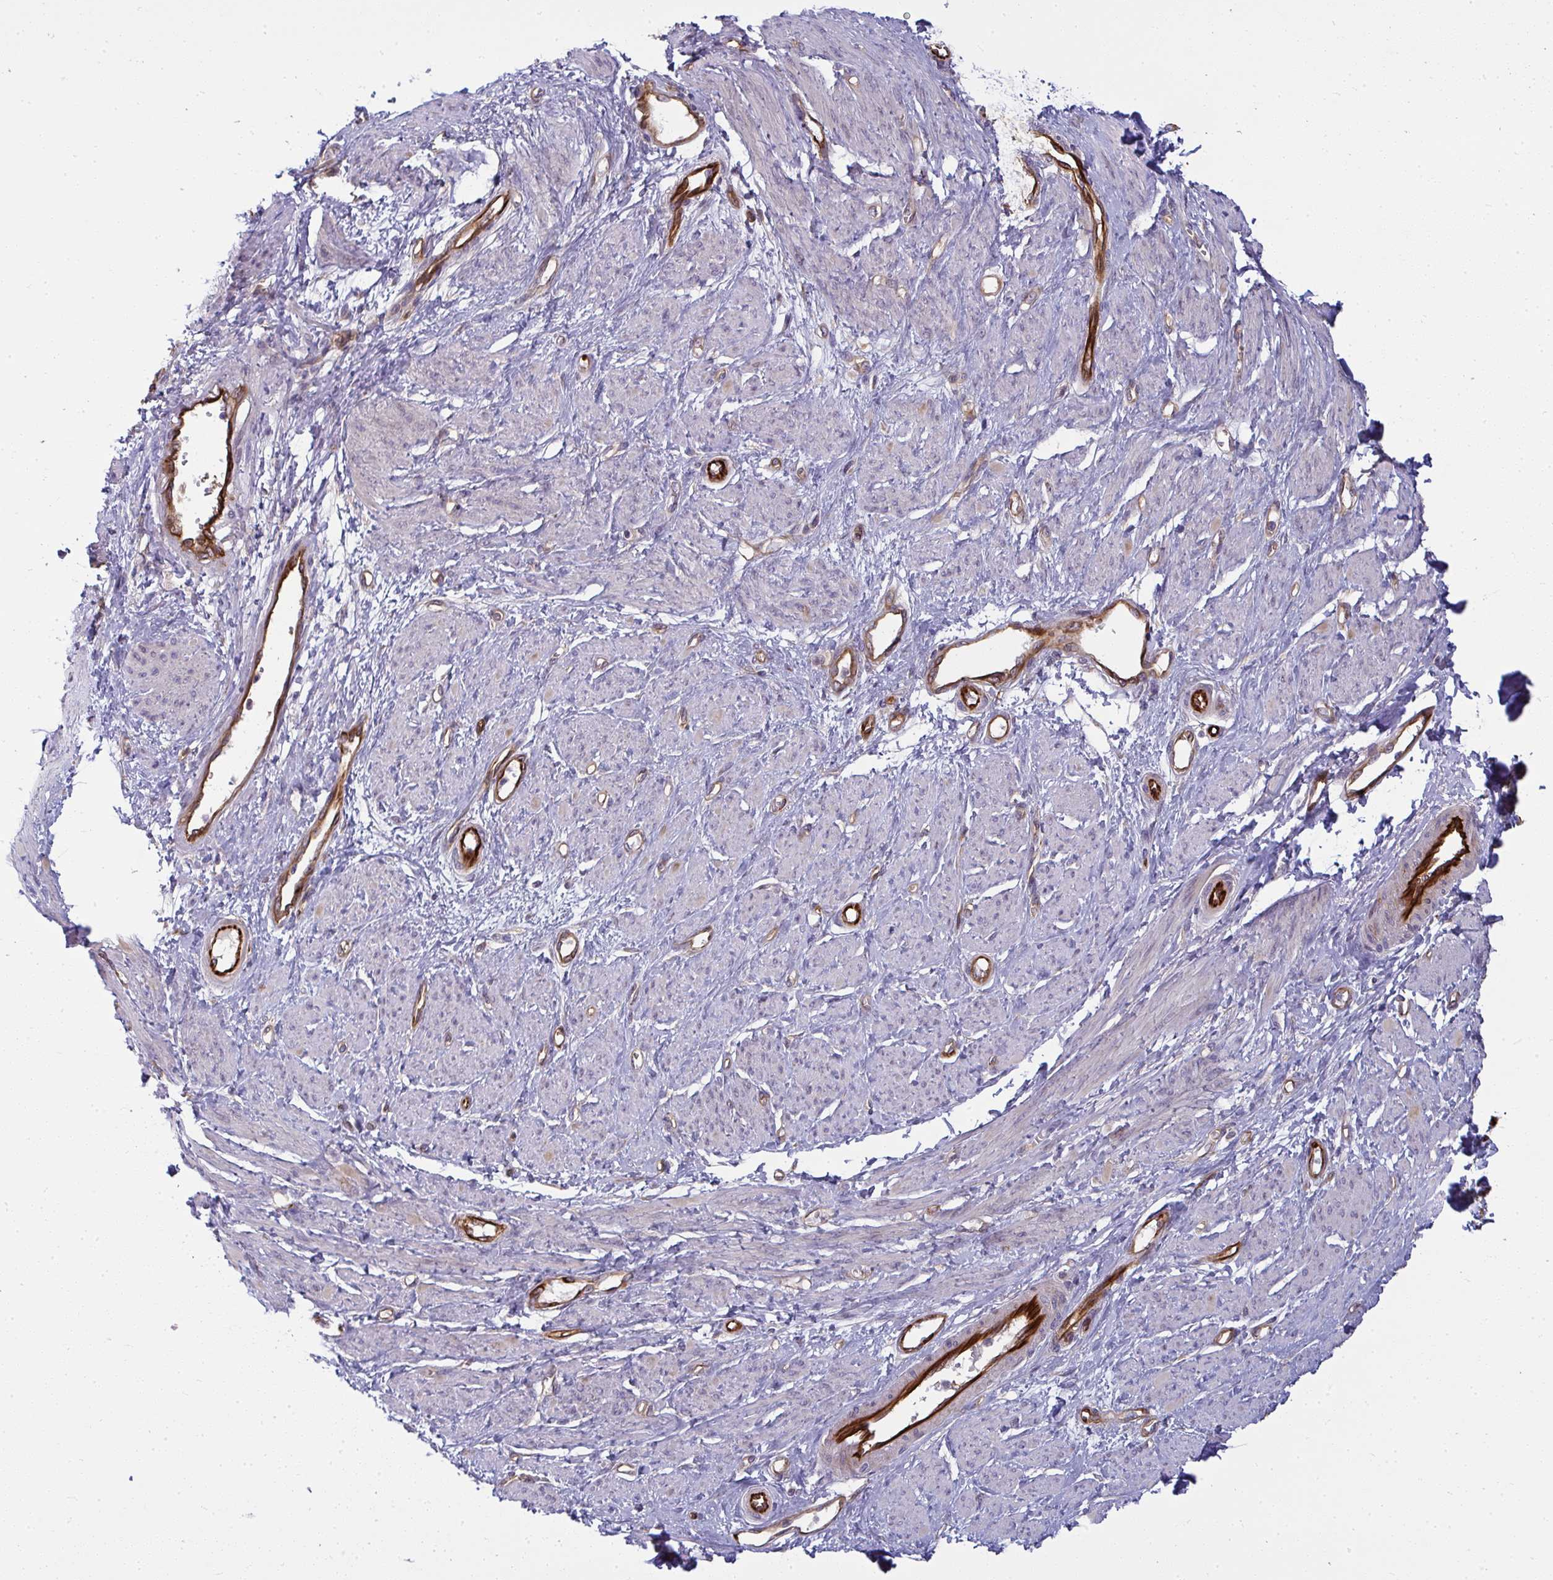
{"staining": {"intensity": "negative", "quantity": "none", "location": "none"}, "tissue": "smooth muscle", "cell_type": "Smooth muscle cells", "image_type": "normal", "snomed": [{"axis": "morphology", "description": "Normal tissue, NOS"}, {"axis": "topography", "description": "Smooth muscle"}, {"axis": "topography", "description": "Uterus"}], "caption": "Immunohistochemical staining of normal human smooth muscle displays no significant staining in smooth muscle cells.", "gene": "IFIT3", "patient": {"sex": "female", "age": 39}}